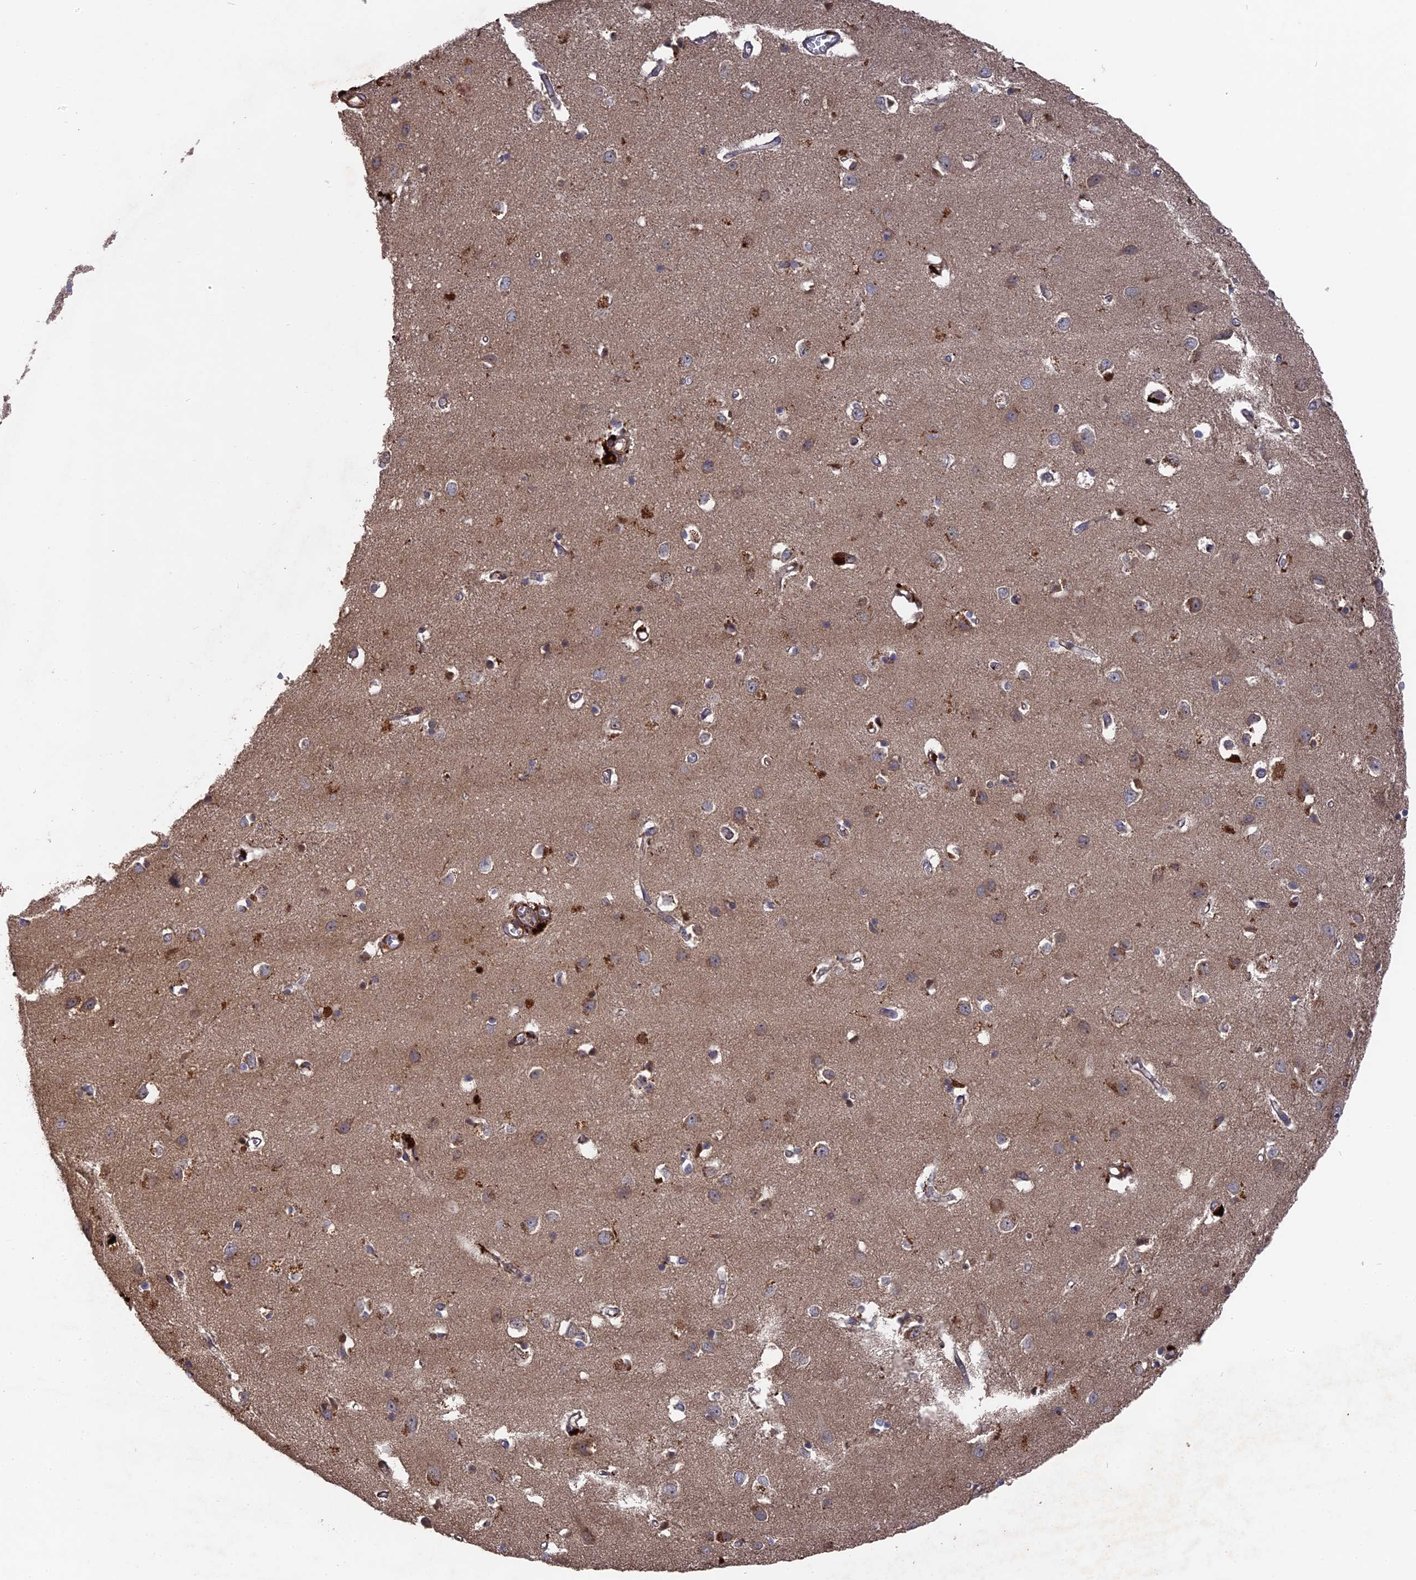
{"staining": {"intensity": "negative", "quantity": "none", "location": "none"}, "tissue": "cerebral cortex", "cell_type": "Endothelial cells", "image_type": "normal", "snomed": [{"axis": "morphology", "description": "Normal tissue, NOS"}, {"axis": "topography", "description": "Cerebral cortex"}], "caption": "Cerebral cortex stained for a protein using immunohistochemistry (IHC) displays no positivity endothelial cells.", "gene": "DEF8", "patient": {"sex": "female", "age": 64}}